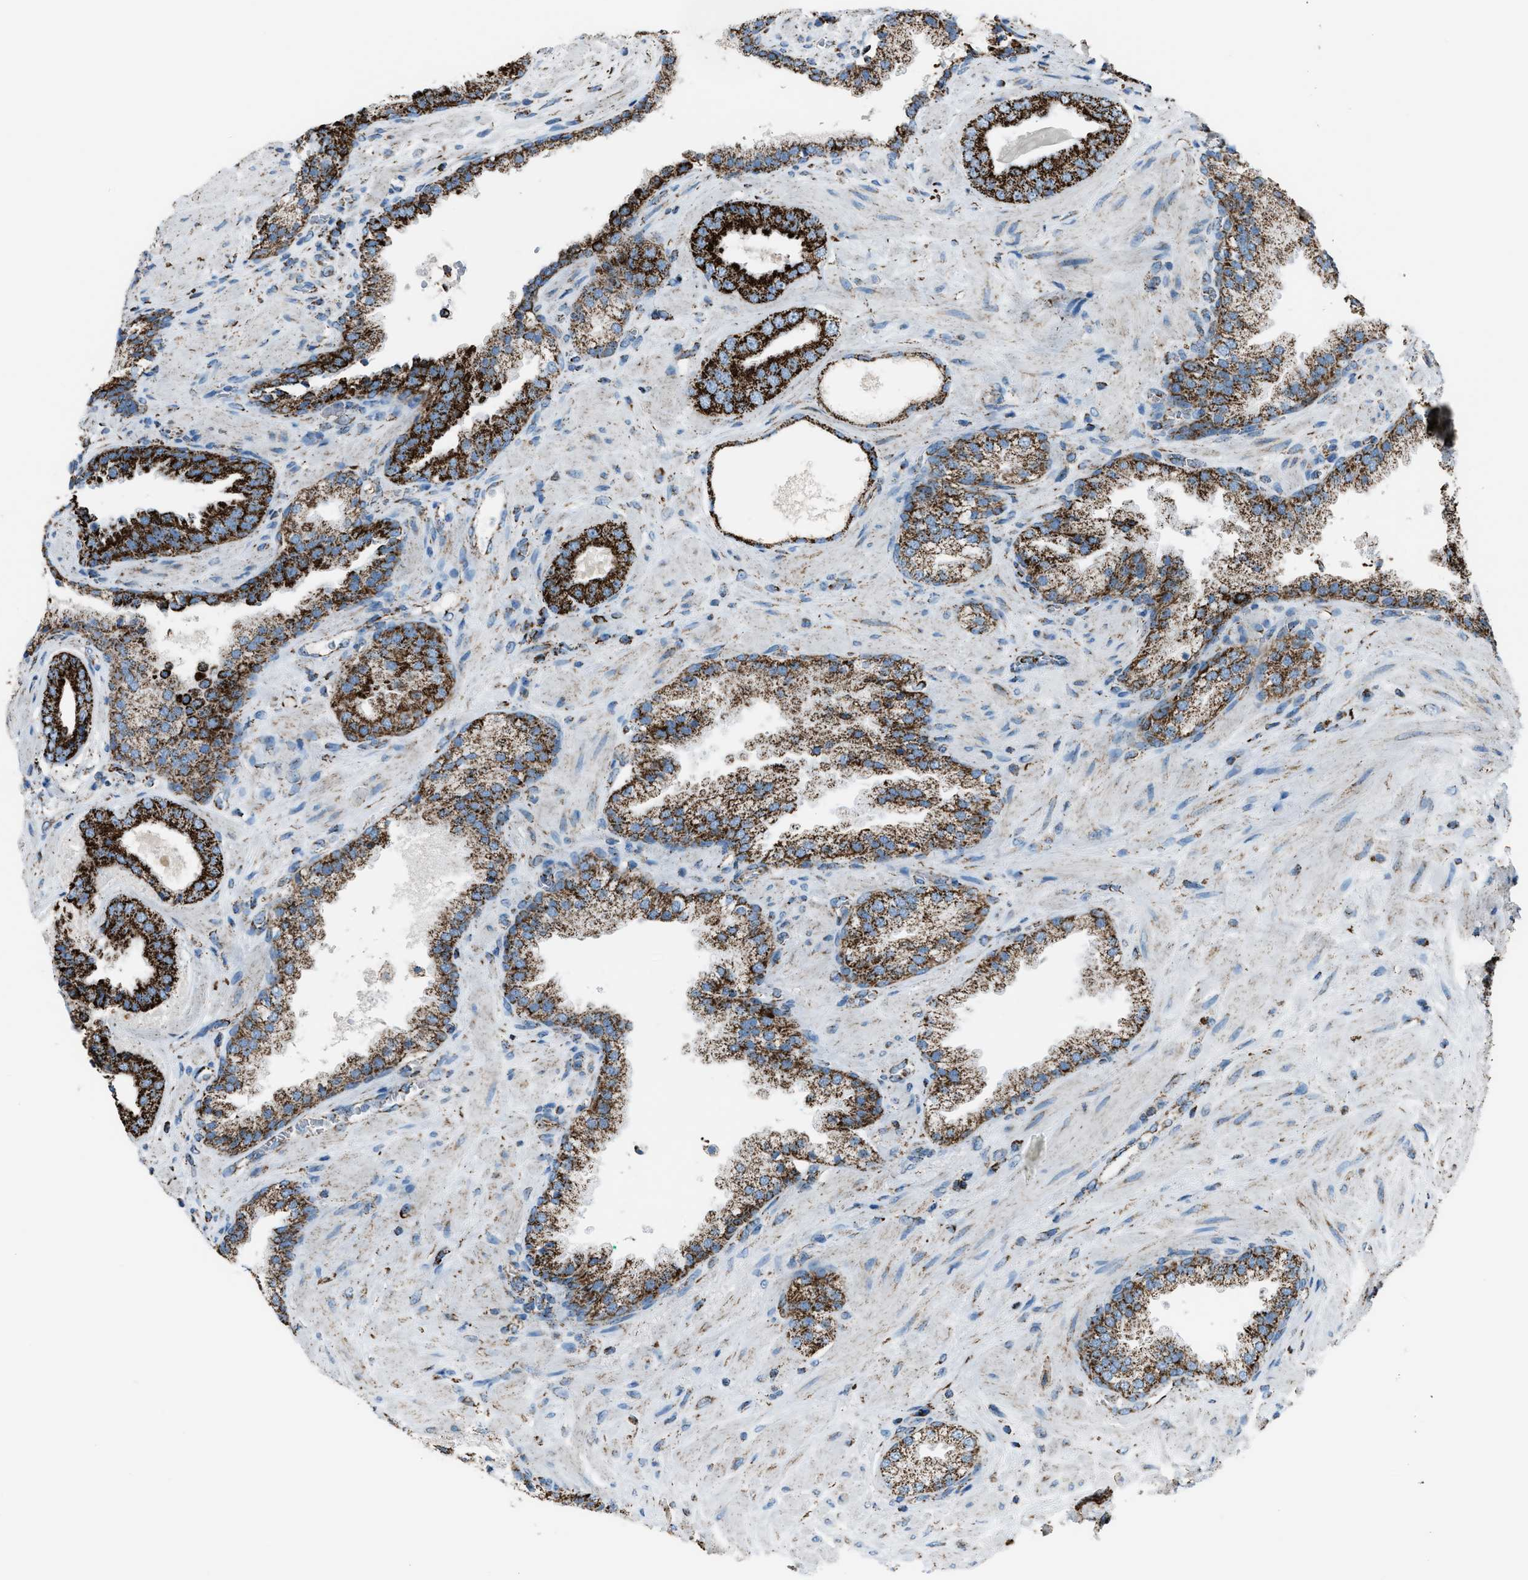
{"staining": {"intensity": "strong", "quantity": ">75%", "location": "cytoplasmic/membranous"}, "tissue": "prostate cancer", "cell_type": "Tumor cells", "image_type": "cancer", "snomed": [{"axis": "morphology", "description": "Adenocarcinoma, Low grade"}, {"axis": "topography", "description": "Prostate"}], "caption": "This micrograph demonstrates IHC staining of human prostate adenocarcinoma (low-grade), with high strong cytoplasmic/membranous expression in about >75% of tumor cells.", "gene": "MDH2", "patient": {"sex": "male", "age": 71}}